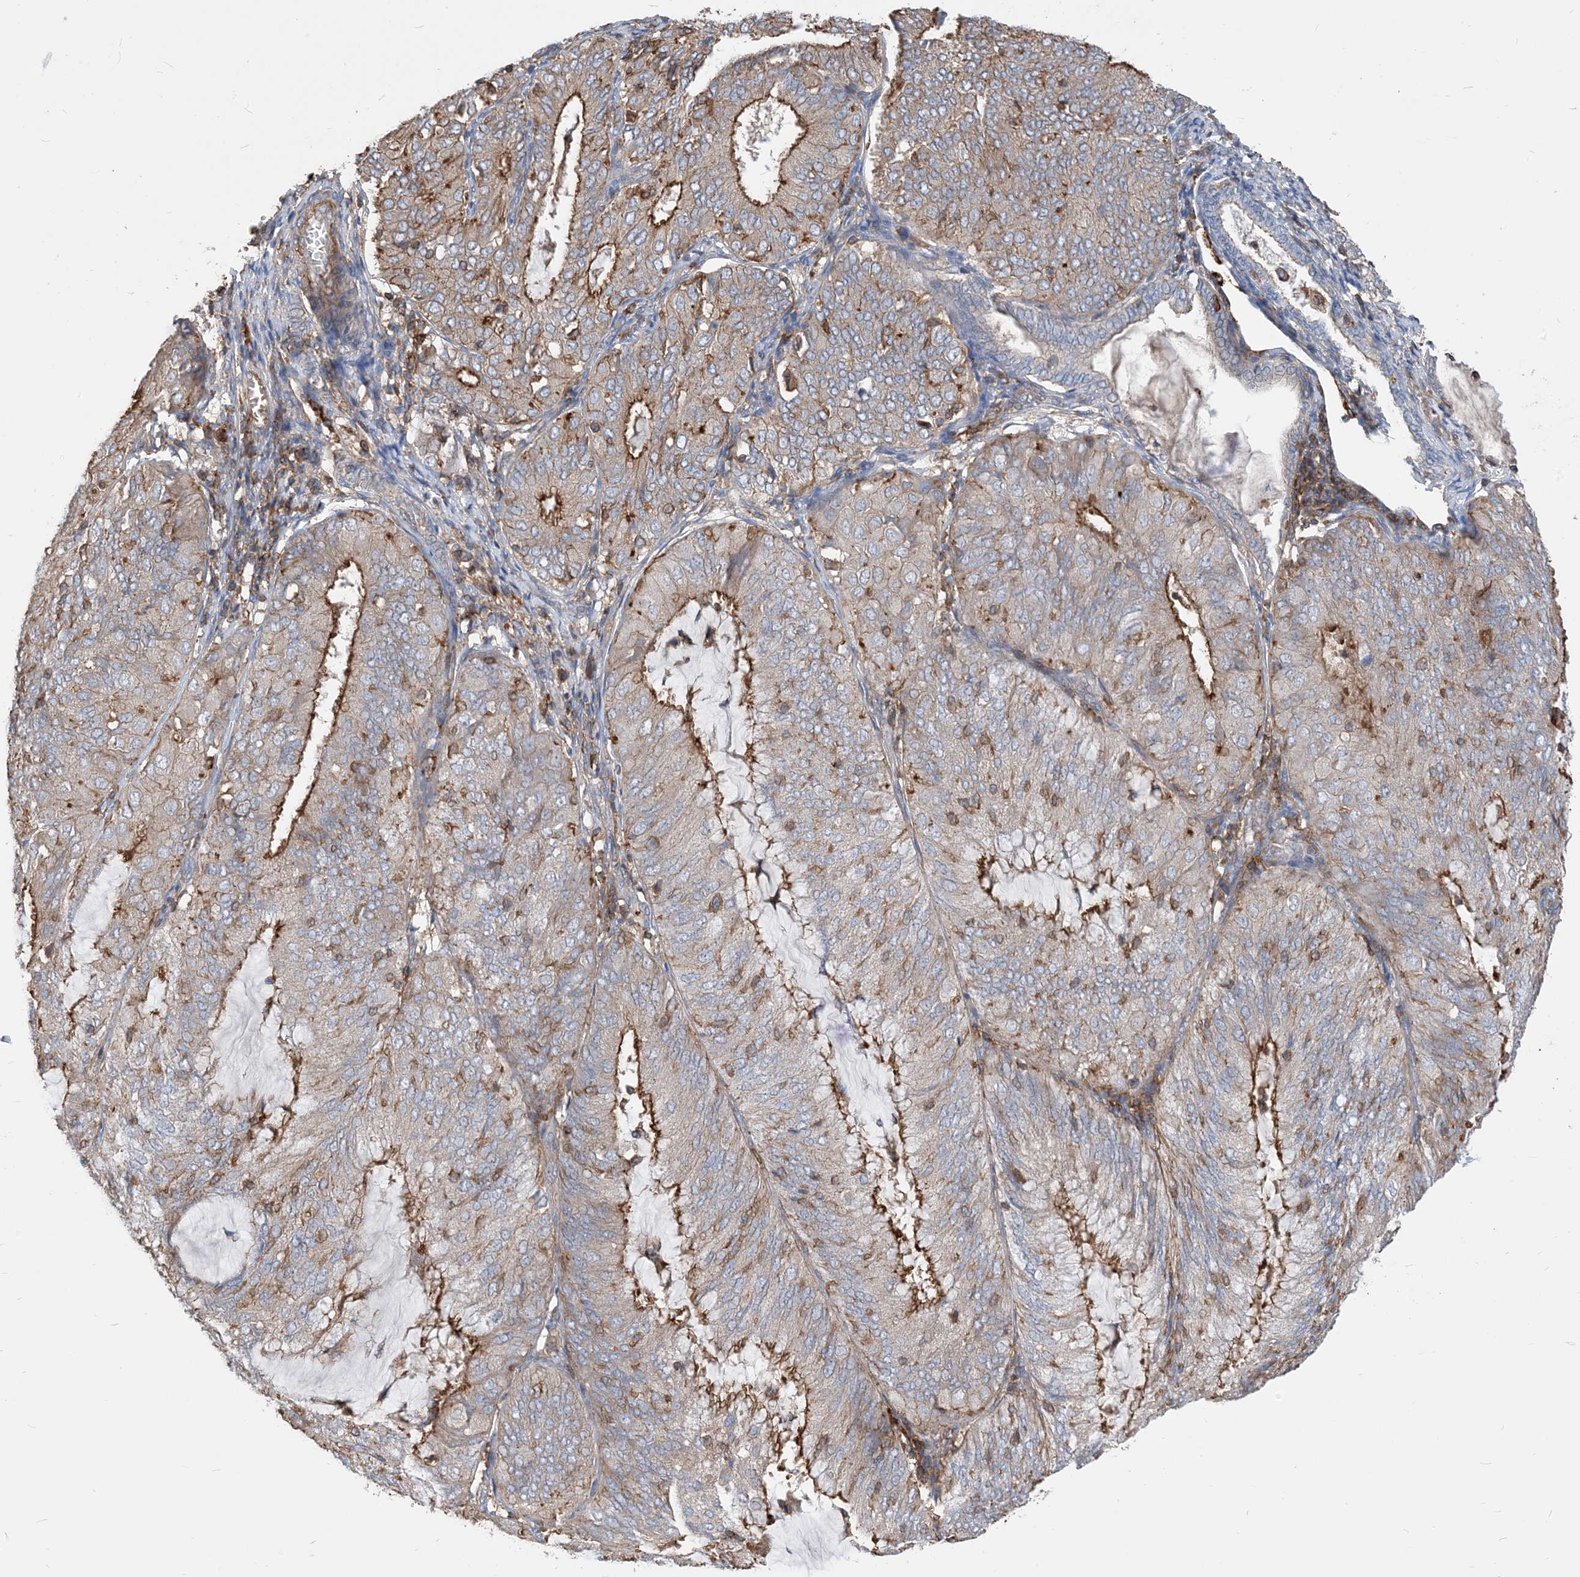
{"staining": {"intensity": "weak", "quantity": "25%-75%", "location": "cytoplasmic/membranous"}, "tissue": "endometrial cancer", "cell_type": "Tumor cells", "image_type": "cancer", "snomed": [{"axis": "morphology", "description": "Adenocarcinoma, NOS"}, {"axis": "topography", "description": "Endometrium"}], "caption": "Endometrial cancer stained for a protein (brown) exhibits weak cytoplasmic/membranous positive expression in about 25%-75% of tumor cells.", "gene": "PARVG", "patient": {"sex": "female", "age": 81}}